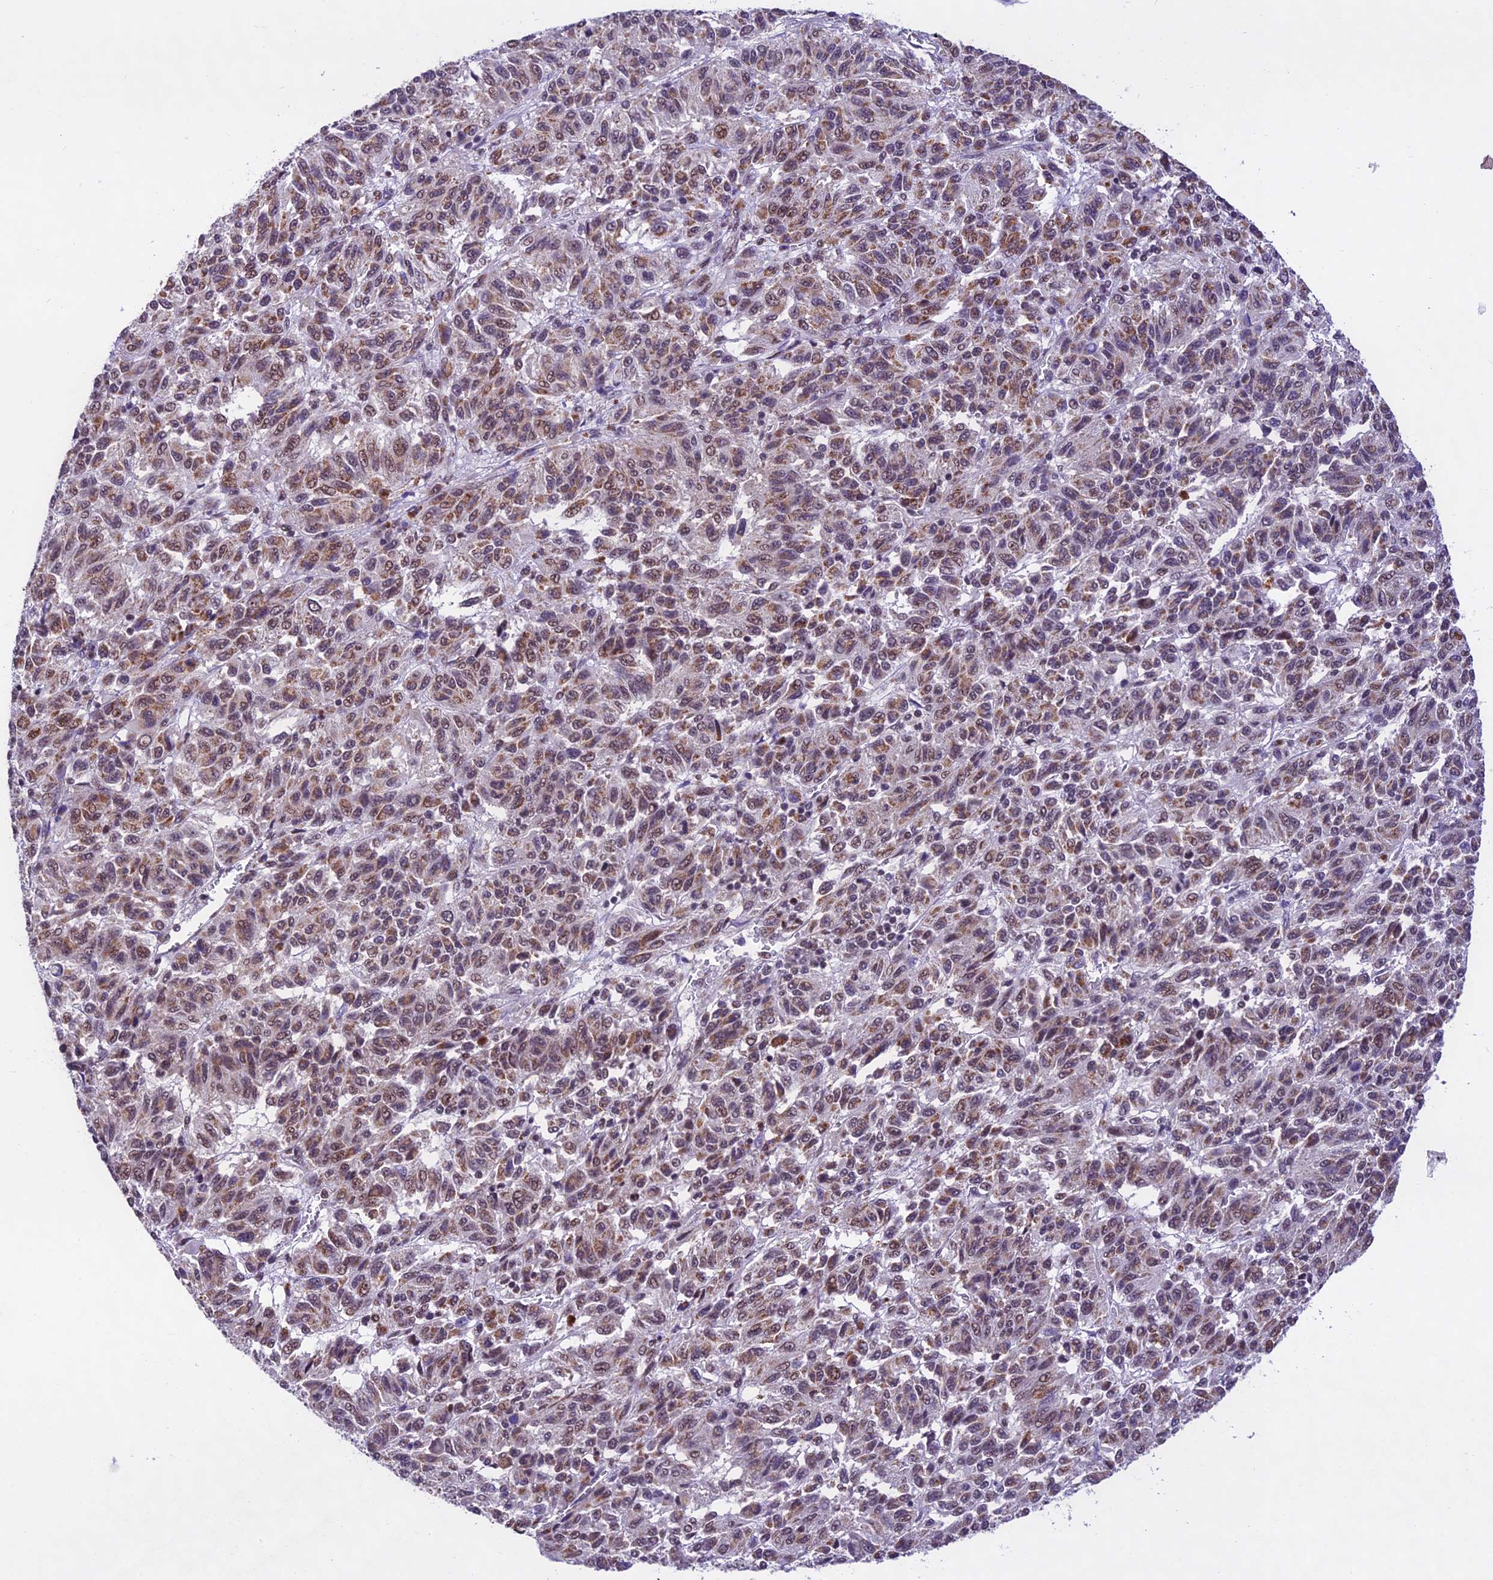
{"staining": {"intensity": "moderate", "quantity": "25%-75%", "location": "cytoplasmic/membranous,nuclear"}, "tissue": "melanoma", "cell_type": "Tumor cells", "image_type": "cancer", "snomed": [{"axis": "morphology", "description": "Malignant melanoma, Metastatic site"}, {"axis": "topography", "description": "Lung"}], "caption": "Human melanoma stained for a protein (brown) demonstrates moderate cytoplasmic/membranous and nuclear positive positivity in approximately 25%-75% of tumor cells.", "gene": "CARS2", "patient": {"sex": "male", "age": 64}}